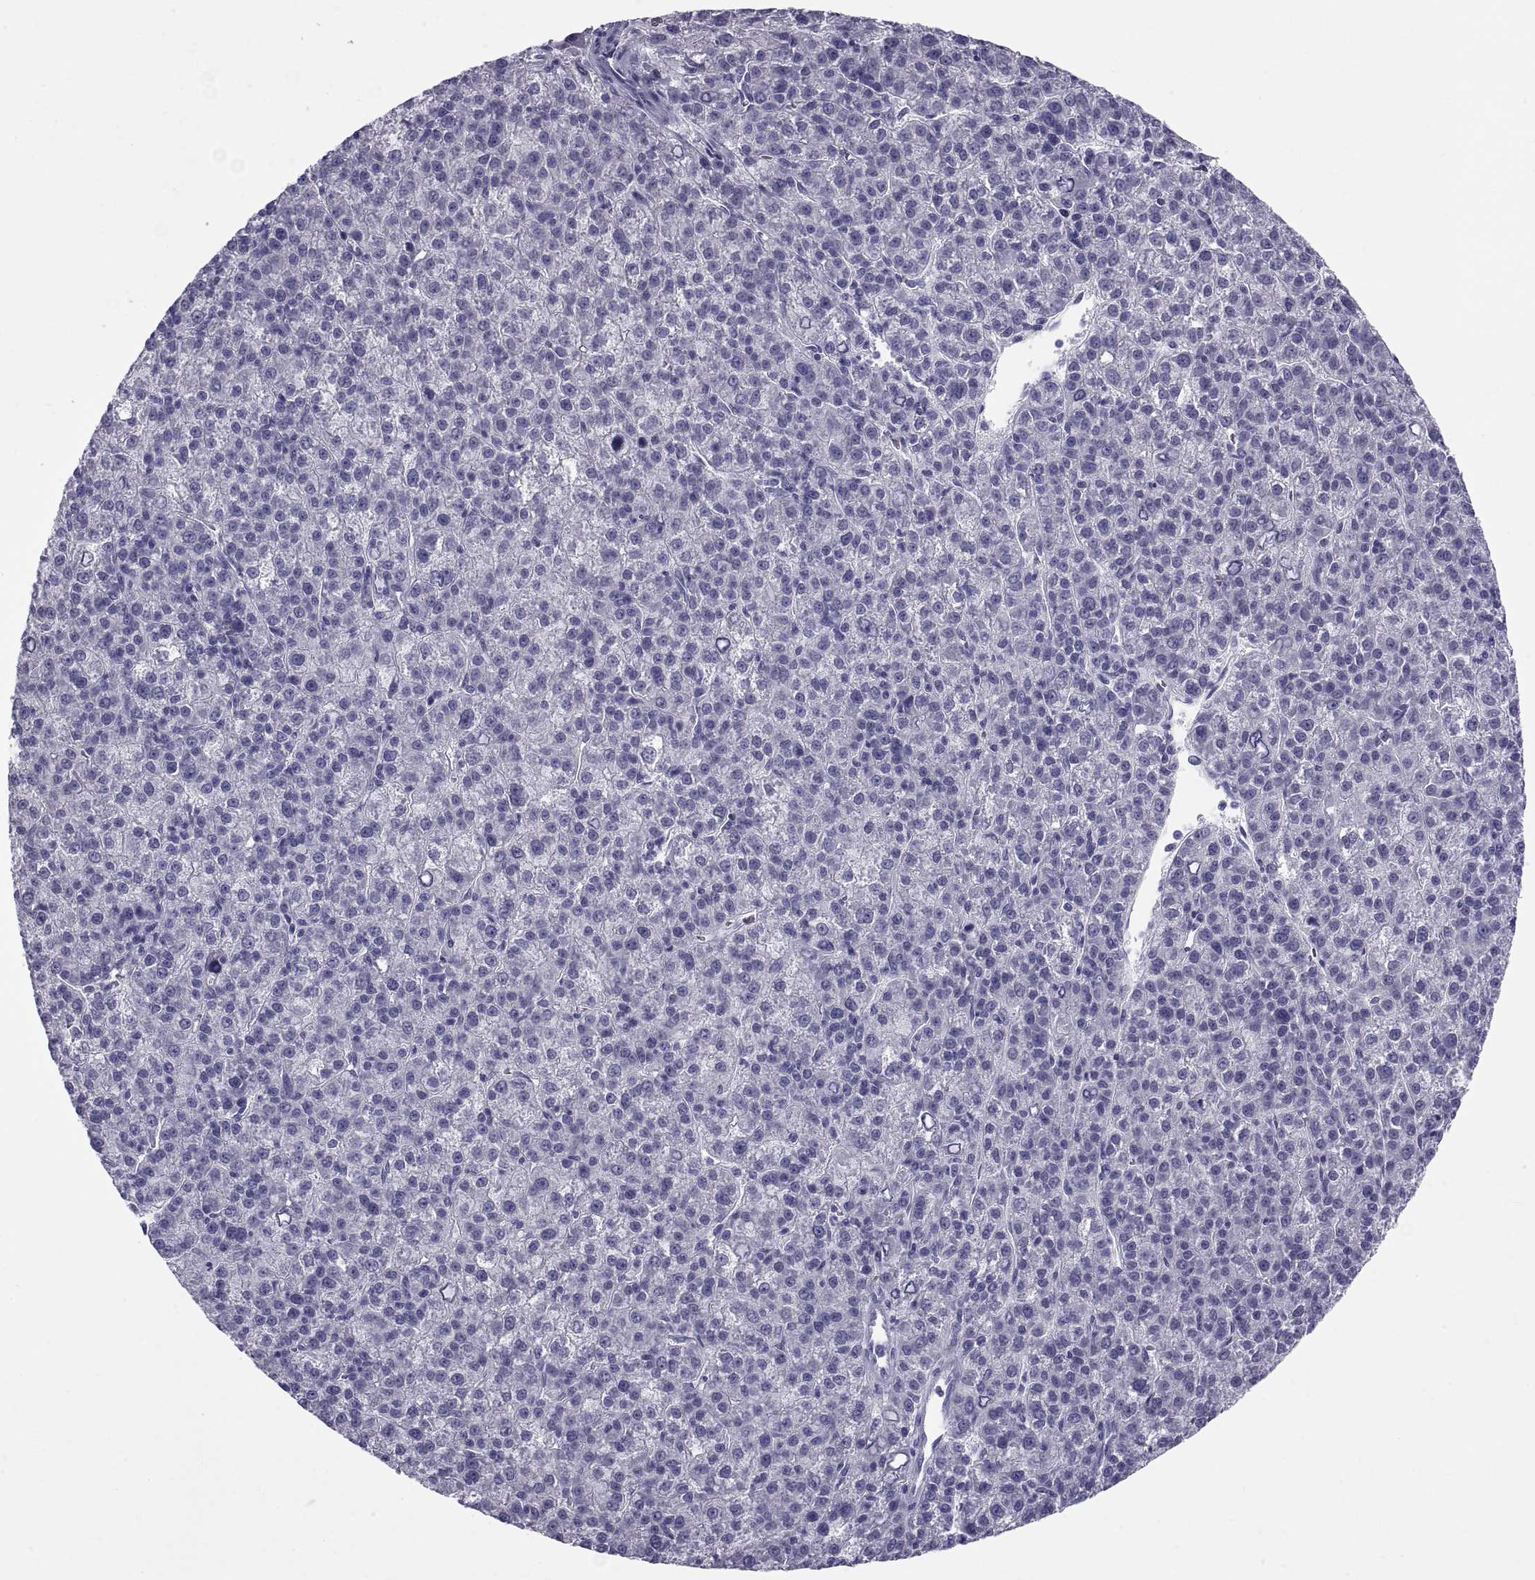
{"staining": {"intensity": "negative", "quantity": "none", "location": "none"}, "tissue": "liver cancer", "cell_type": "Tumor cells", "image_type": "cancer", "snomed": [{"axis": "morphology", "description": "Carcinoma, Hepatocellular, NOS"}, {"axis": "topography", "description": "Liver"}], "caption": "DAB (3,3'-diaminobenzidine) immunohistochemical staining of liver cancer shows no significant positivity in tumor cells. Nuclei are stained in blue.", "gene": "NPTX2", "patient": {"sex": "female", "age": 60}}